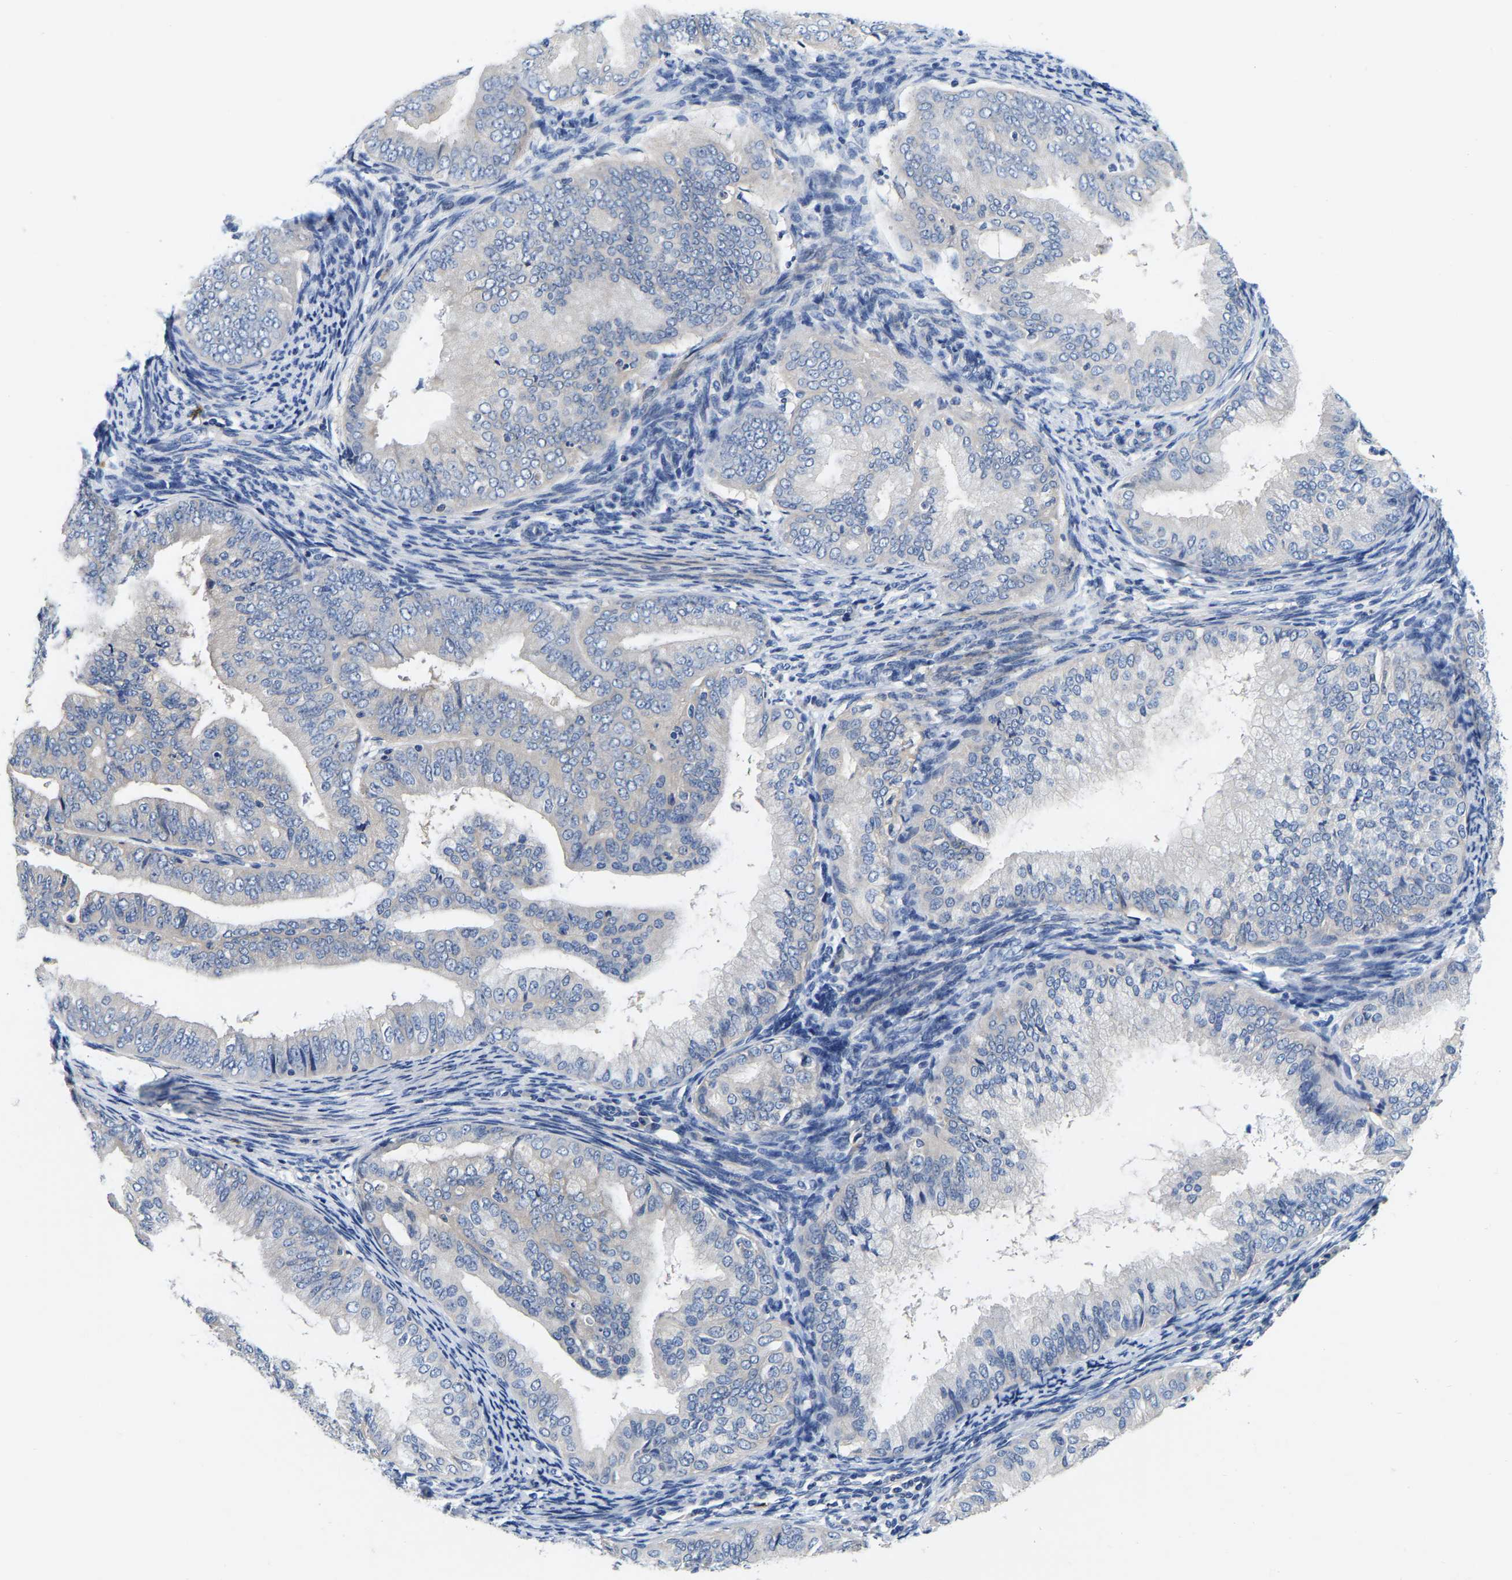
{"staining": {"intensity": "negative", "quantity": "none", "location": "none"}, "tissue": "endometrial cancer", "cell_type": "Tumor cells", "image_type": "cancer", "snomed": [{"axis": "morphology", "description": "Adenocarcinoma, NOS"}, {"axis": "topography", "description": "Endometrium"}], "caption": "Immunohistochemistry micrograph of neoplastic tissue: human endometrial cancer (adenocarcinoma) stained with DAB demonstrates no significant protein staining in tumor cells. Brightfield microscopy of immunohistochemistry stained with DAB (brown) and hematoxylin (blue), captured at high magnification.", "gene": "RAB27B", "patient": {"sex": "female", "age": 63}}